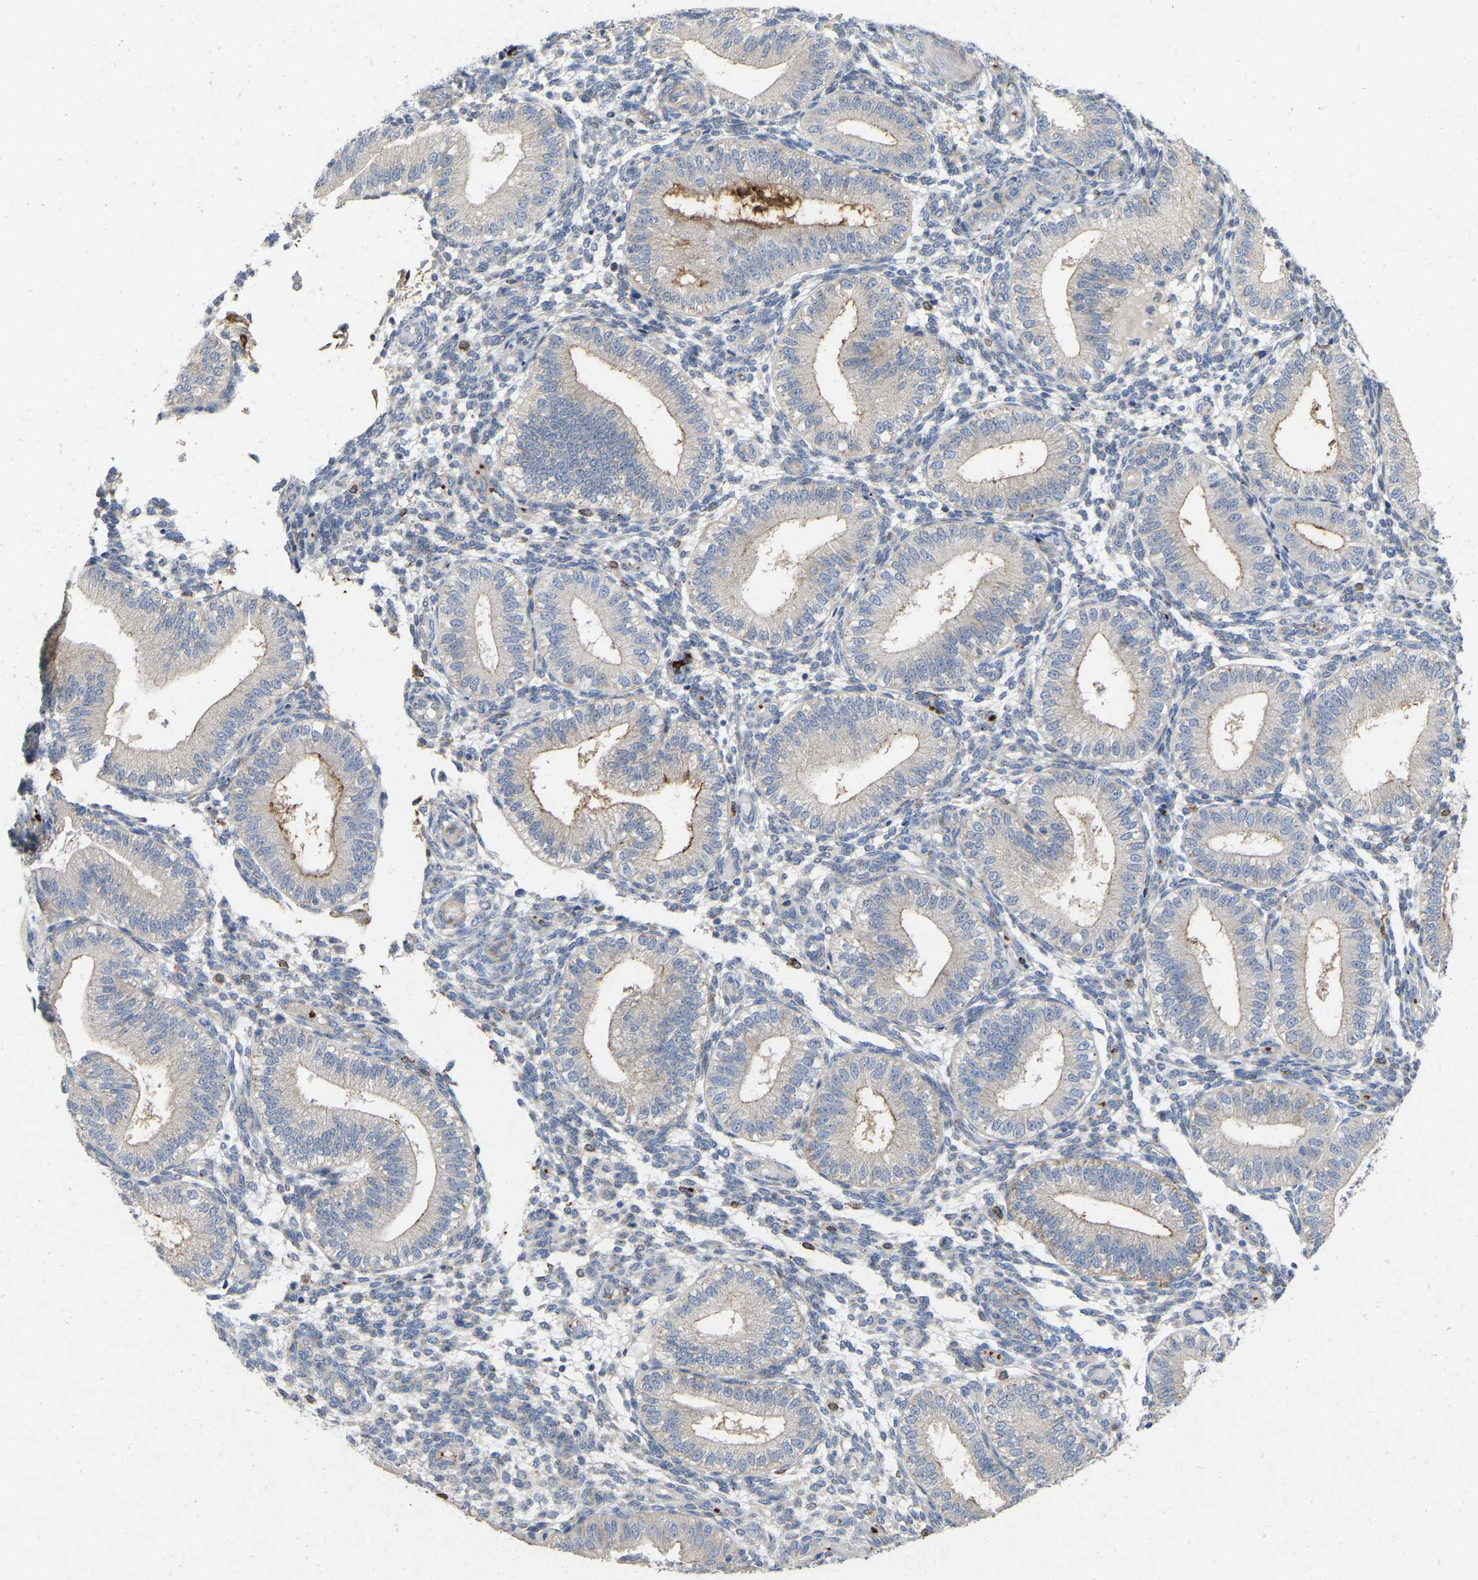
{"staining": {"intensity": "moderate", "quantity": "<25%", "location": "cytoplasmic/membranous"}, "tissue": "endometrium", "cell_type": "Cells in endometrial stroma", "image_type": "normal", "snomed": [{"axis": "morphology", "description": "Normal tissue, NOS"}, {"axis": "topography", "description": "Endometrium"}], "caption": "Immunohistochemistry (IHC) staining of unremarkable endometrium, which displays low levels of moderate cytoplasmic/membranous expression in about <25% of cells in endometrial stroma indicating moderate cytoplasmic/membranous protein positivity. The staining was performed using DAB (brown) for protein detection and nuclei were counterstained in hematoxylin (blue).", "gene": "RHEB", "patient": {"sex": "female", "age": 39}}